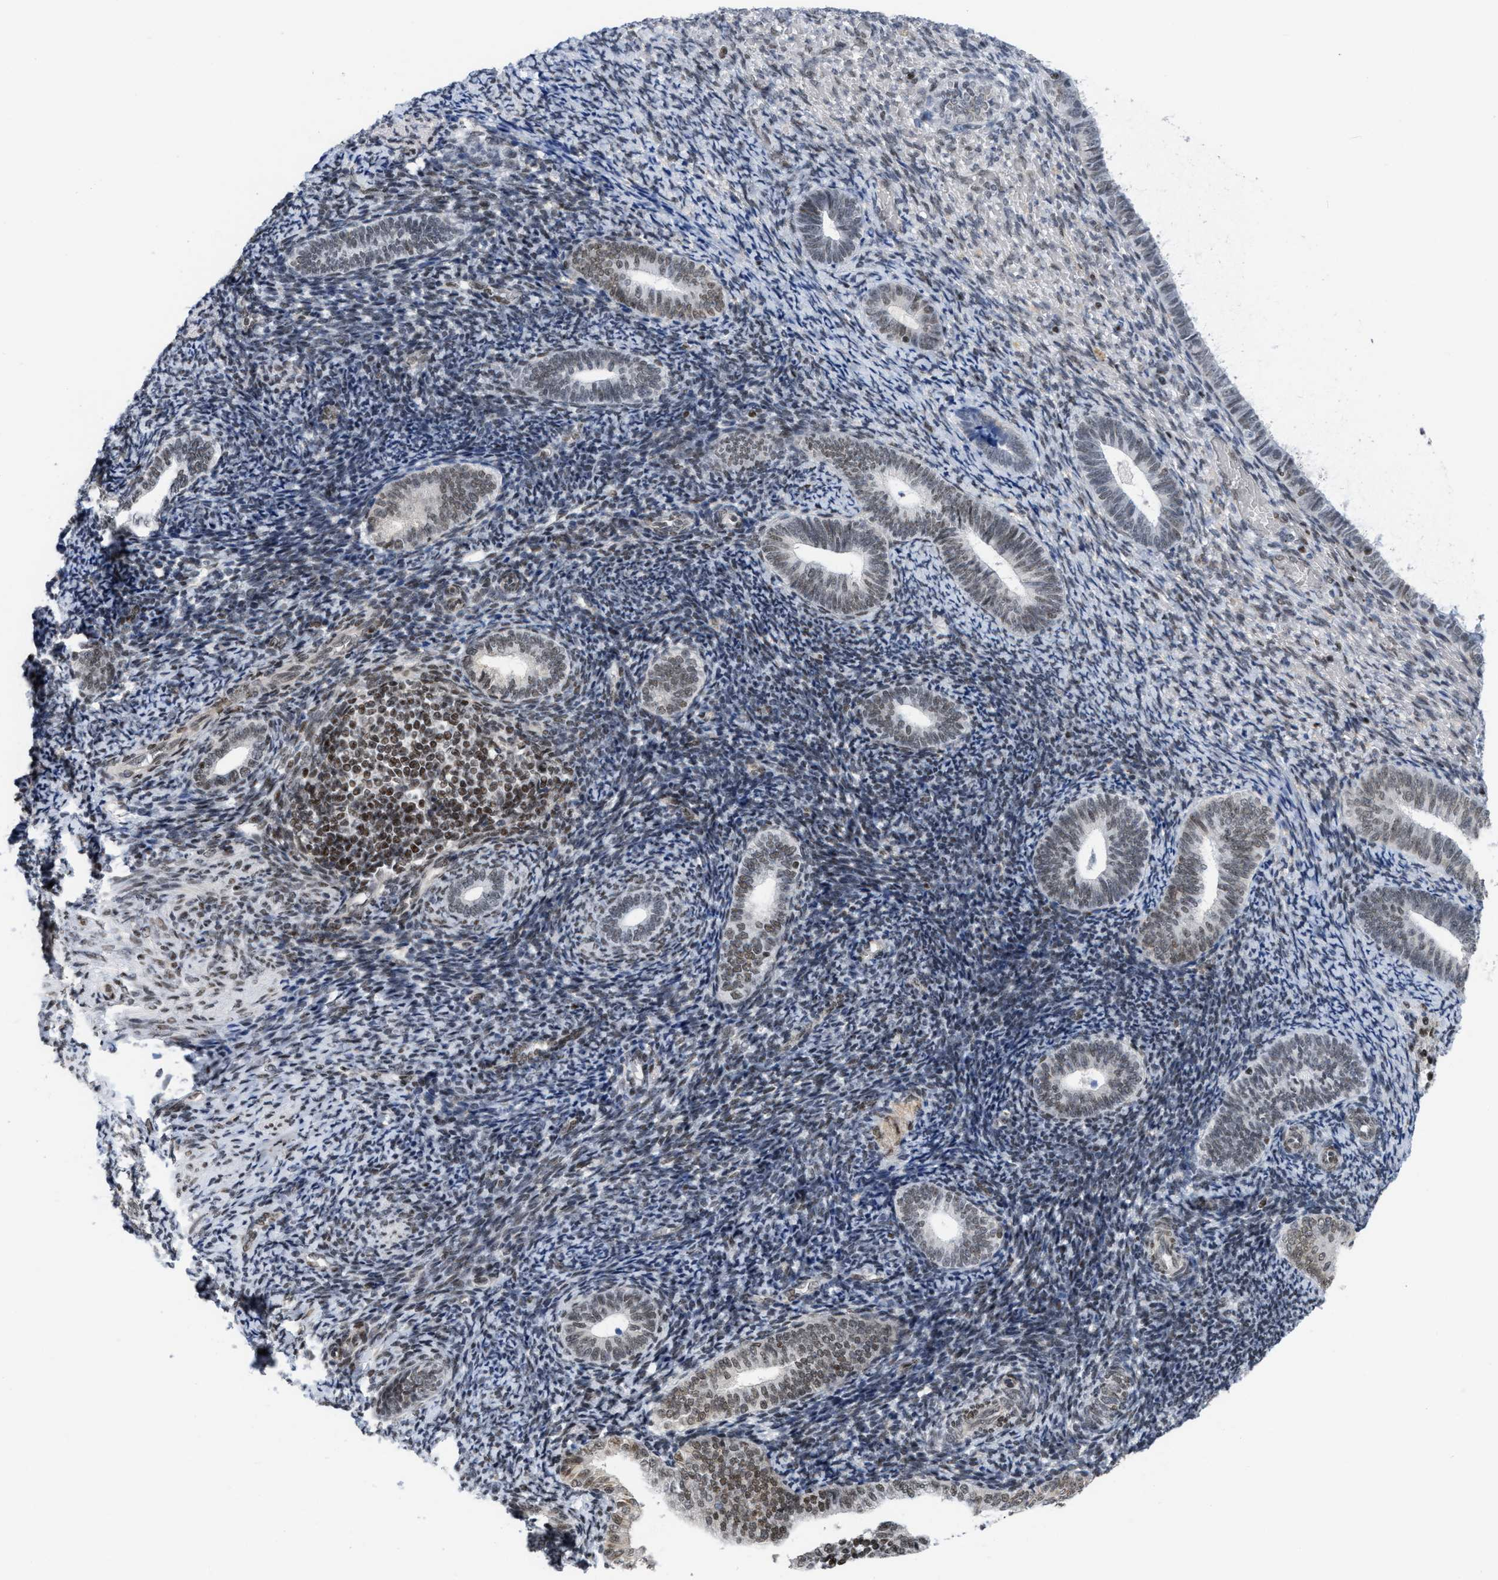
{"staining": {"intensity": "weak", "quantity": "<25%", "location": "nuclear"}, "tissue": "endometrium", "cell_type": "Cells in endometrial stroma", "image_type": "normal", "snomed": [{"axis": "morphology", "description": "Normal tissue, NOS"}, {"axis": "topography", "description": "Endometrium"}], "caption": "The immunohistochemistry (IHC) micrograph has no significant staining in cells in endometrial stroma of endometrium. The staining is performed using DAB brown chromogen with nuclei counter-stained in using hematoxylin.", "gene": "MIER1", "patient": {"sex": "female", "age": 66}}